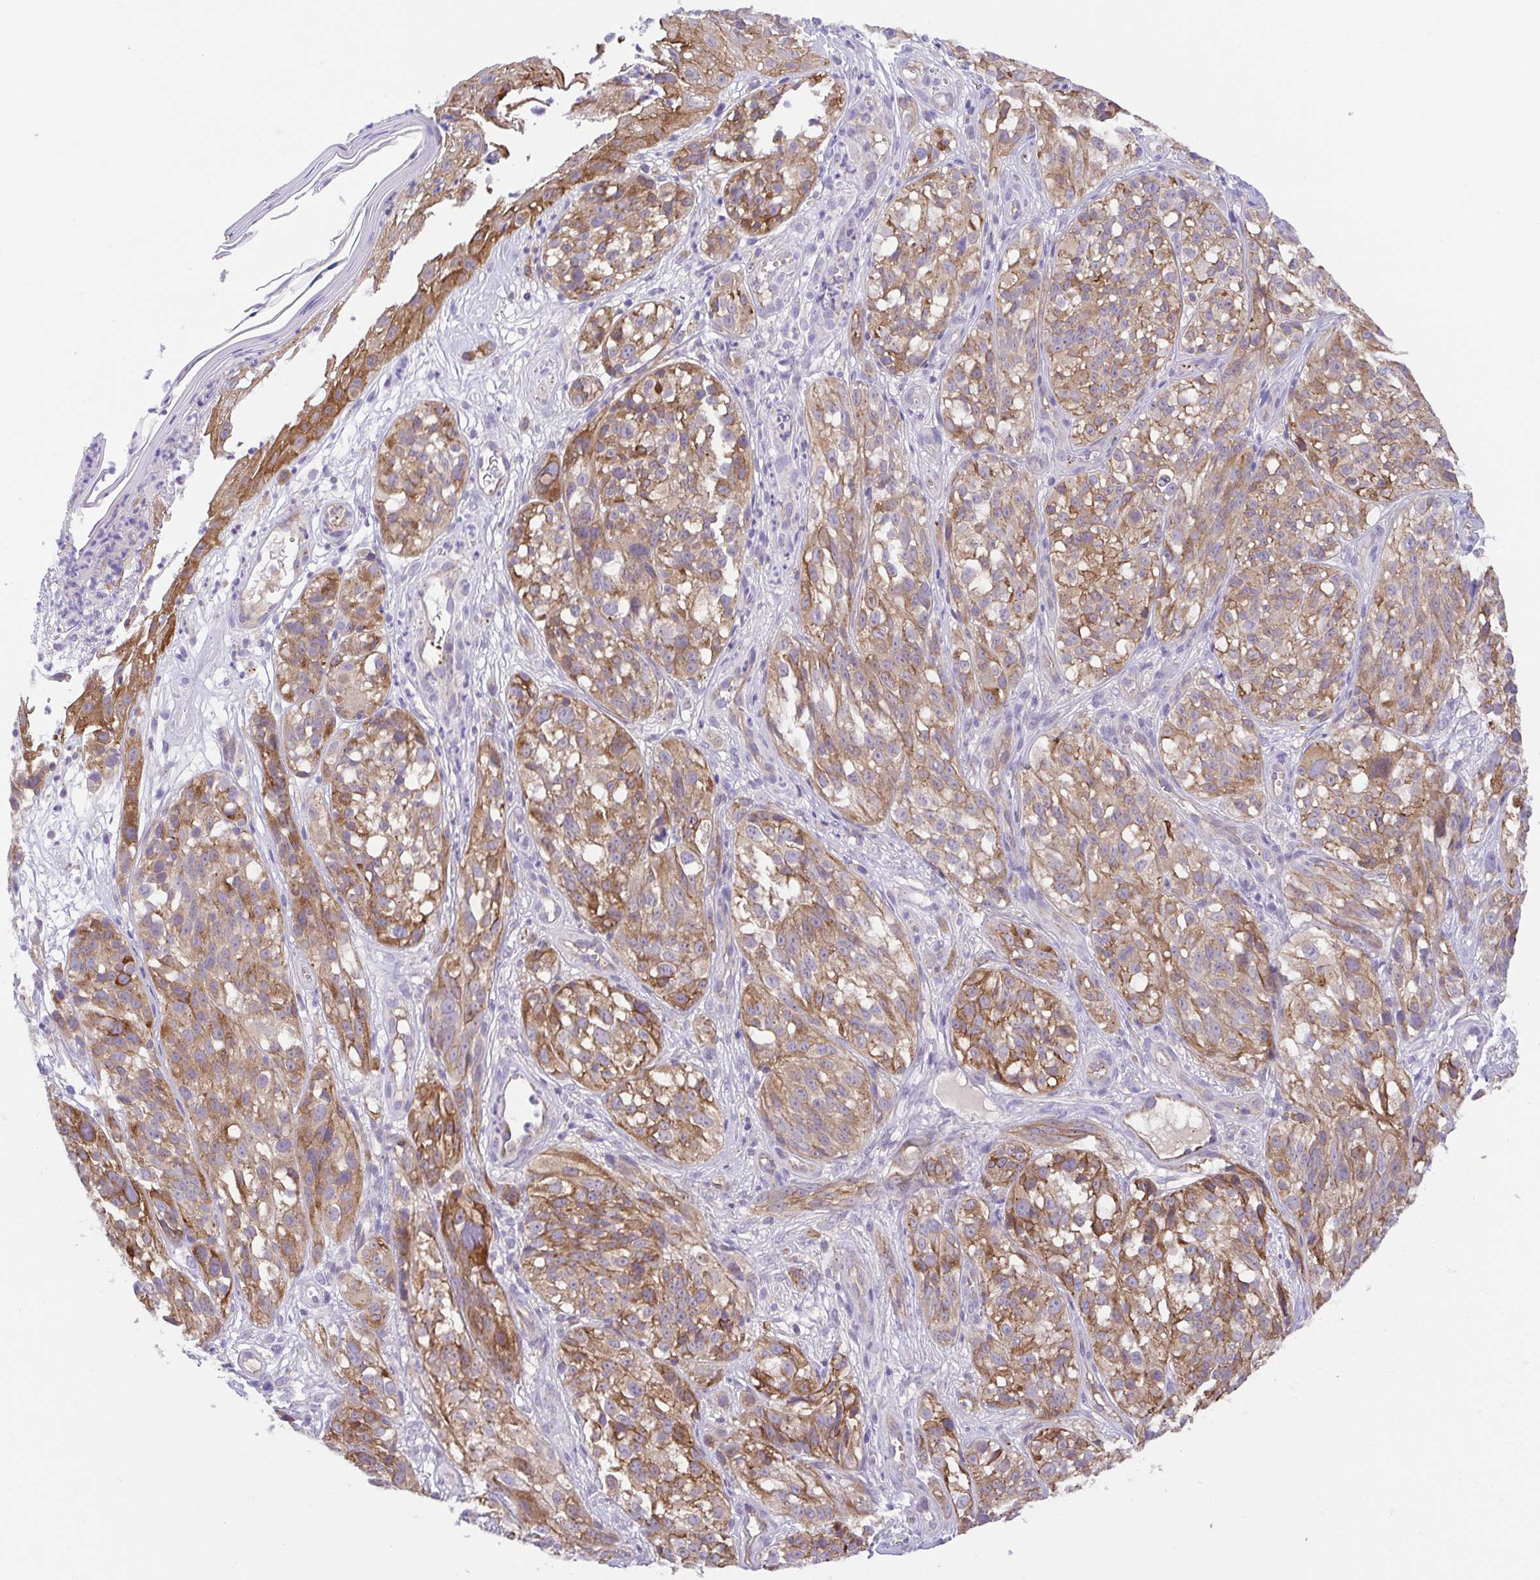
{"staining": {"intensity": "moderate", "quantity": ">75%", "location": "cytoplasmic/membranous"}, "tissue": "melanoma", "cell_type": "Tumor cells", "image_type": "cancer", "snomed": [{"axis": "morphology", "description": "Malignant melanoma, NOS"}, {"axis": "topography", "description": "Skin"}], "caption": "Protein staining of malignant melanoma tissue shows moderate cytoplasmic/membranous staining in approximately >75% of tumor cells.", "gene": "SLC13A1", "patient": {"sex": "female", "age": 85}}